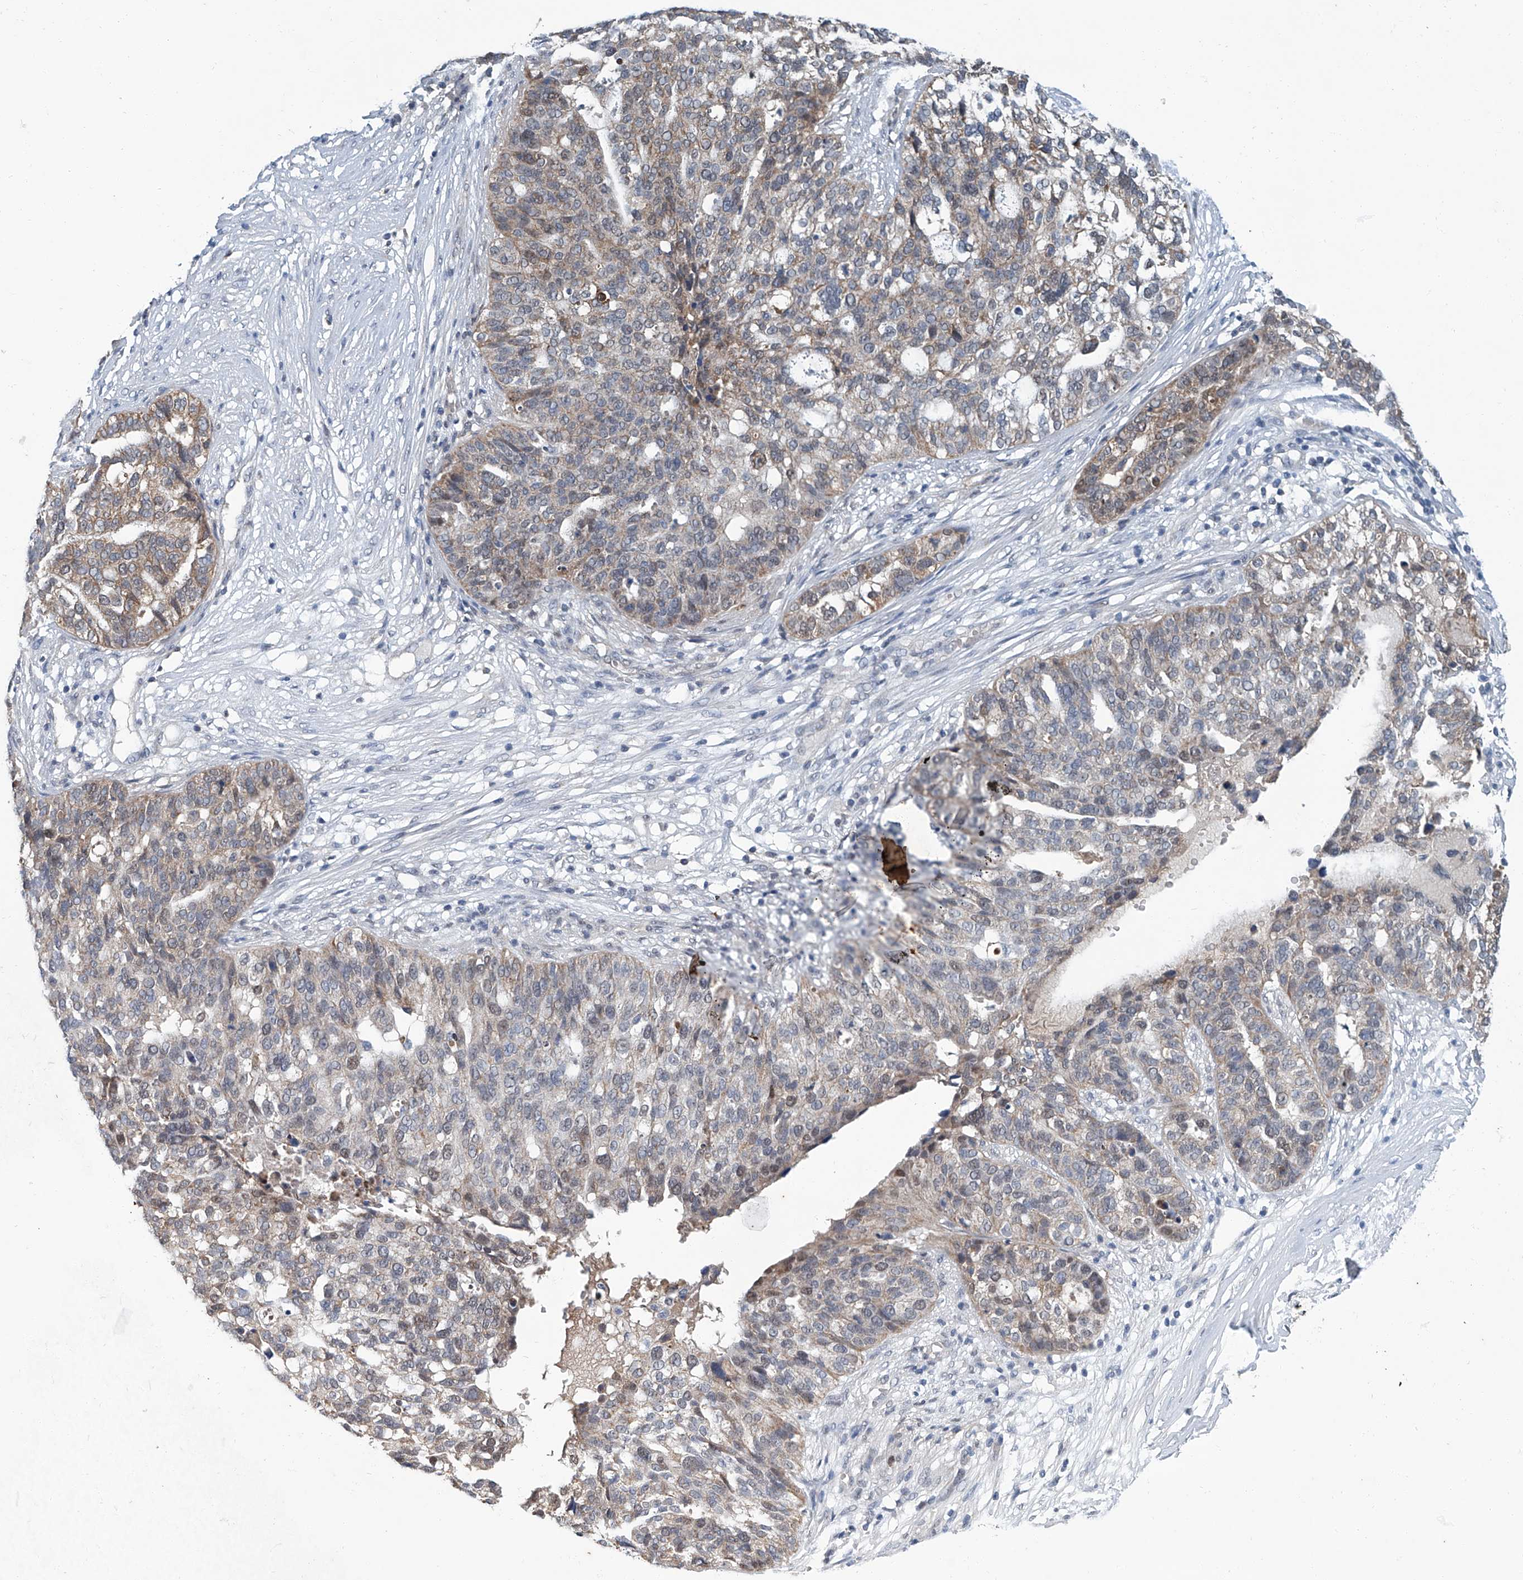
{"staining": {"intensity": "weak", "quantity": "25%-75%", "location": "cytoplasmic/membranous"}, "tissue": "ovarian cancer", "cell_type": "Tumor cells", "image_type": "cancer", "snomed": [{"axis": "morphology", "description": "Cystadenocarcinoma, serous, NOS"}, {"axis": "topography", "description": "Ovary"}], "caption": "Tumor cells show low levels of weak cytoplasmic/membranous positivity in approximately 25%-75% of cells in human ovarian cancer (serous cystadenocarcinoma). Using DAB (brown) and hematoxylin (blue) stains, captured at high magnification using brightfield microscopy.", "gene": "CLK1", "patient": {"sex": "female", "age": 59}}